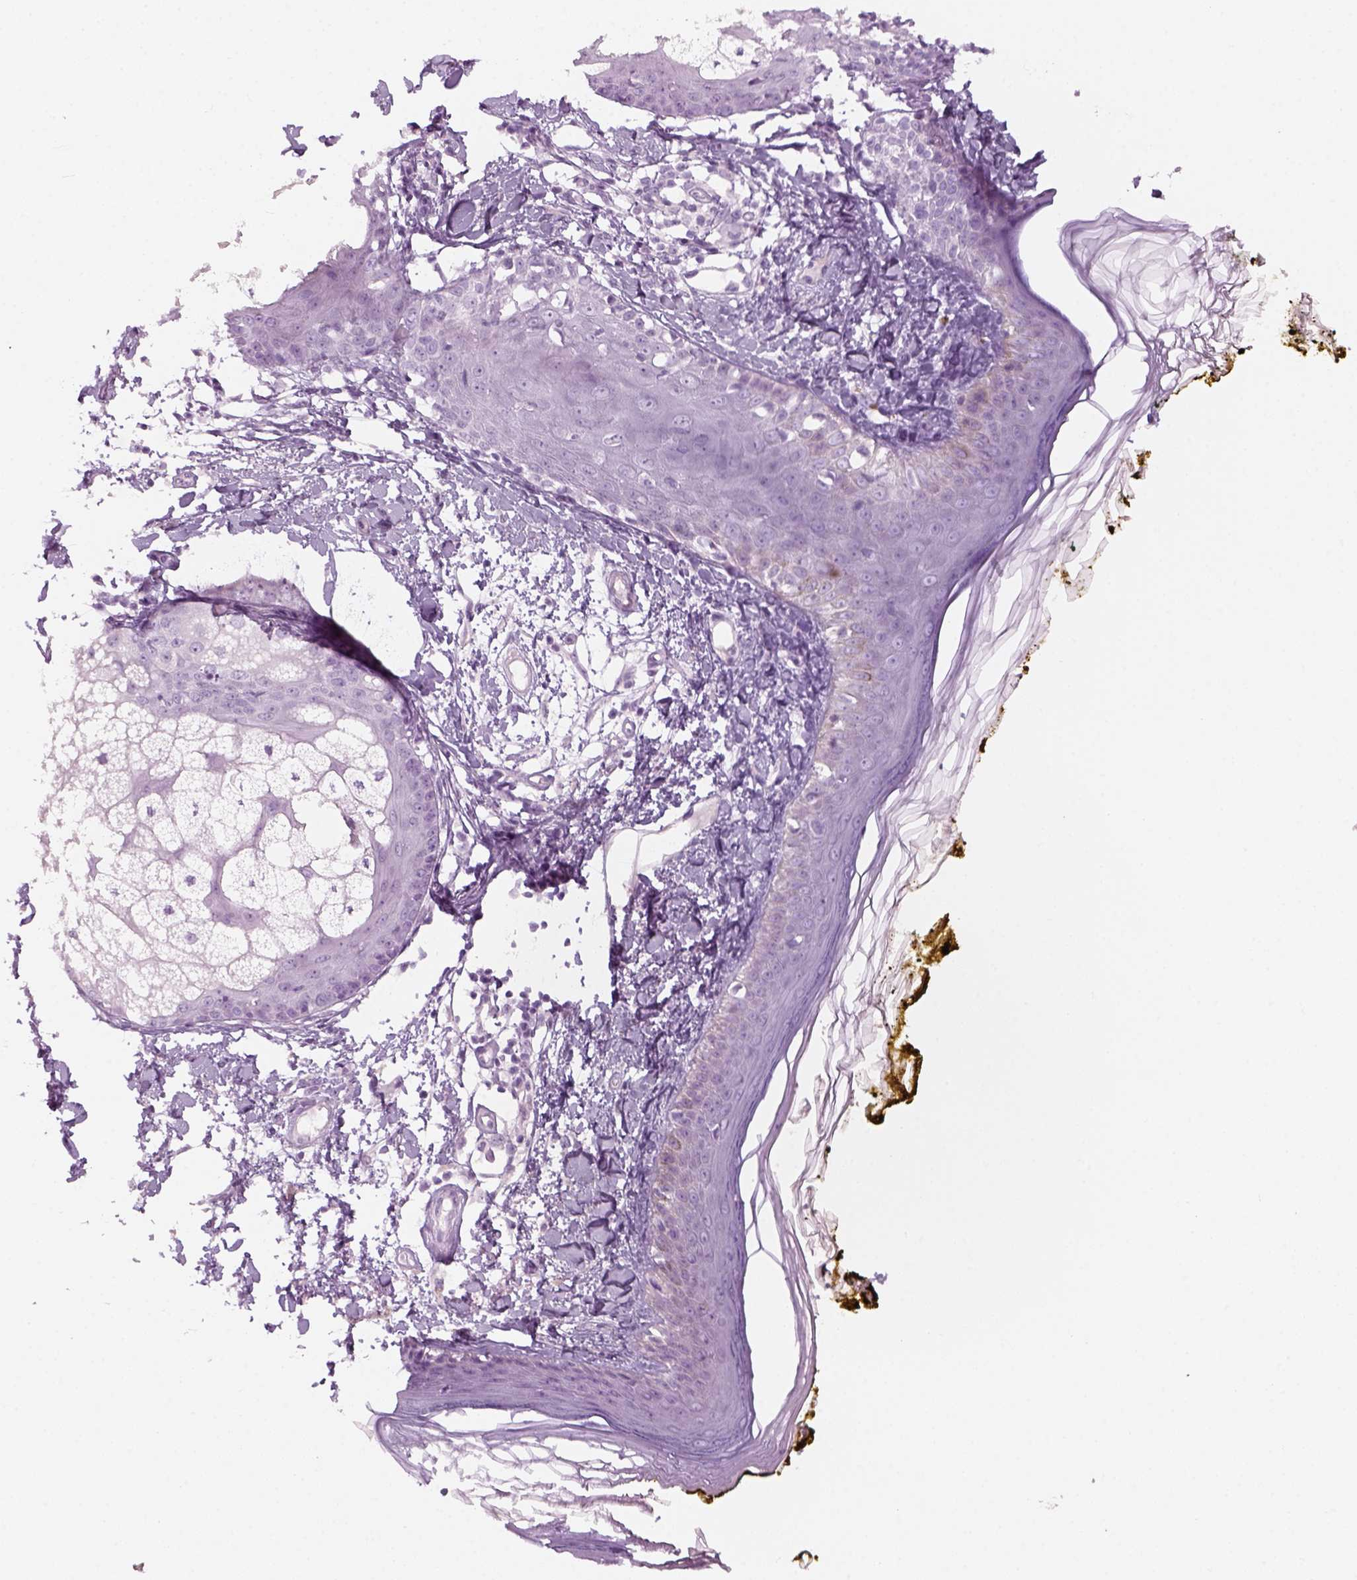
{"staining": {"intensity": "negative", "quantity": "none", "location": "none"}, "tissue": "skin", "cell_type": "Fibroblasts", "image_type": "normal", "snomed": [{"axis": "morphology", "description": "Normal tissue, NOS"}, {"axis": "topography", "description": "Skin"}], "caption": "A high-resolution micrograph shows immunohistochemistry staining of unremarkable skin, which shows no significant expression in fibroblasts. (Stains: DAB (3,3'-diaminobenzidine) immunohistochemistry with hematoxylin counter stain, Microscopy: brightfield microscopy at high magnification).", "gene": "KRTAP11", "patient": {"sex": "male", "age": 76}}